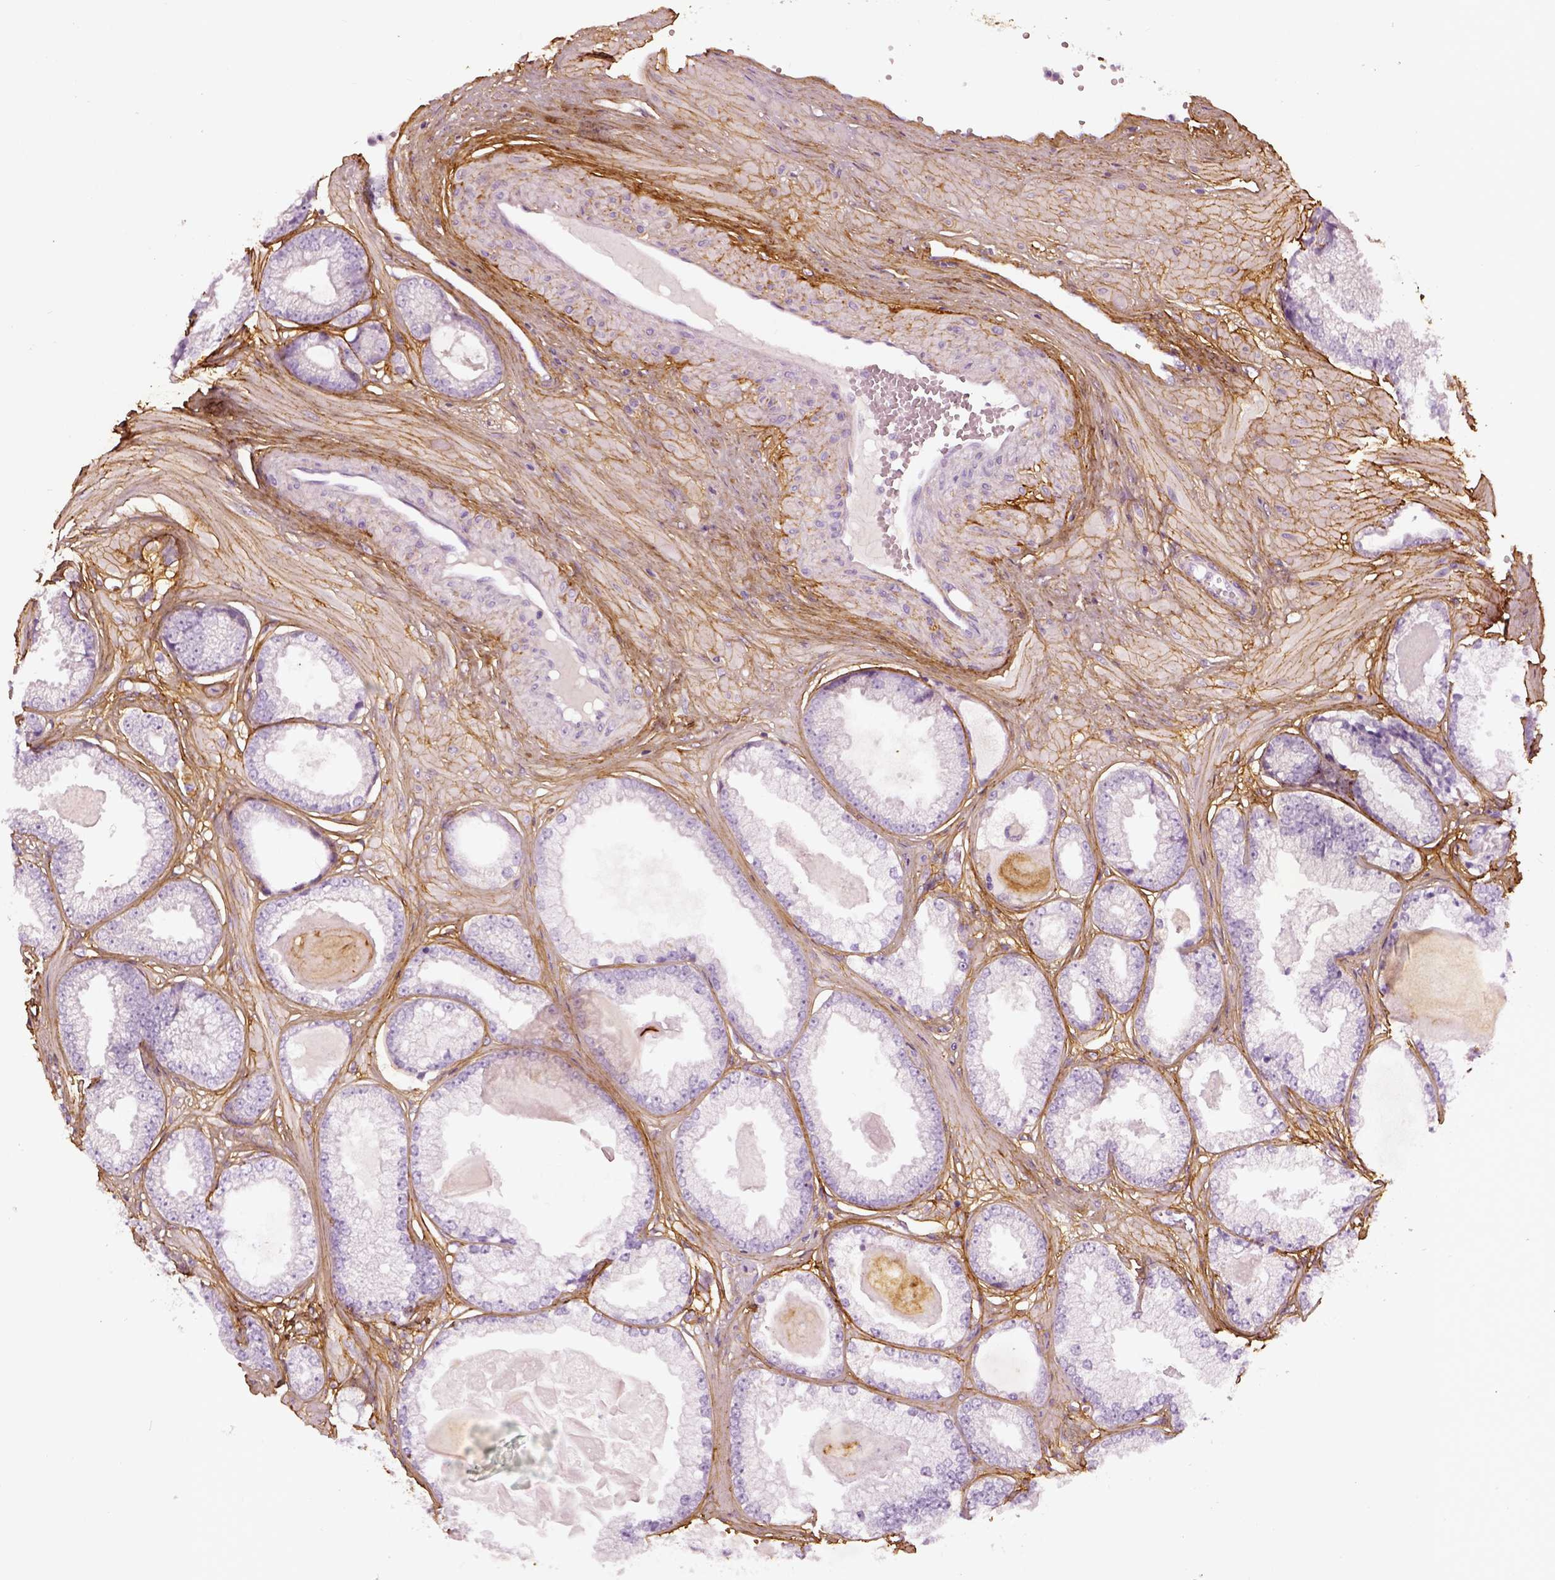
{"staining": {"intensity": "negative", "quantity": "none", "location": "none"}, "tissue": "prostate cancer", "cell_type": "Tumor cells", "image_type": "cancer", "snomed": [{"axis": "morphology", "description": "Adenocarcinoma, Low grade"}, {"axis": "topography", "description": "Prostate"}], "caption": "Immunohistochemical staining of human prostate cancer exhibits no significant expression in tumor cells.", "gene": "COL6A2", "patient": {"sex": "male", "age": 64}}